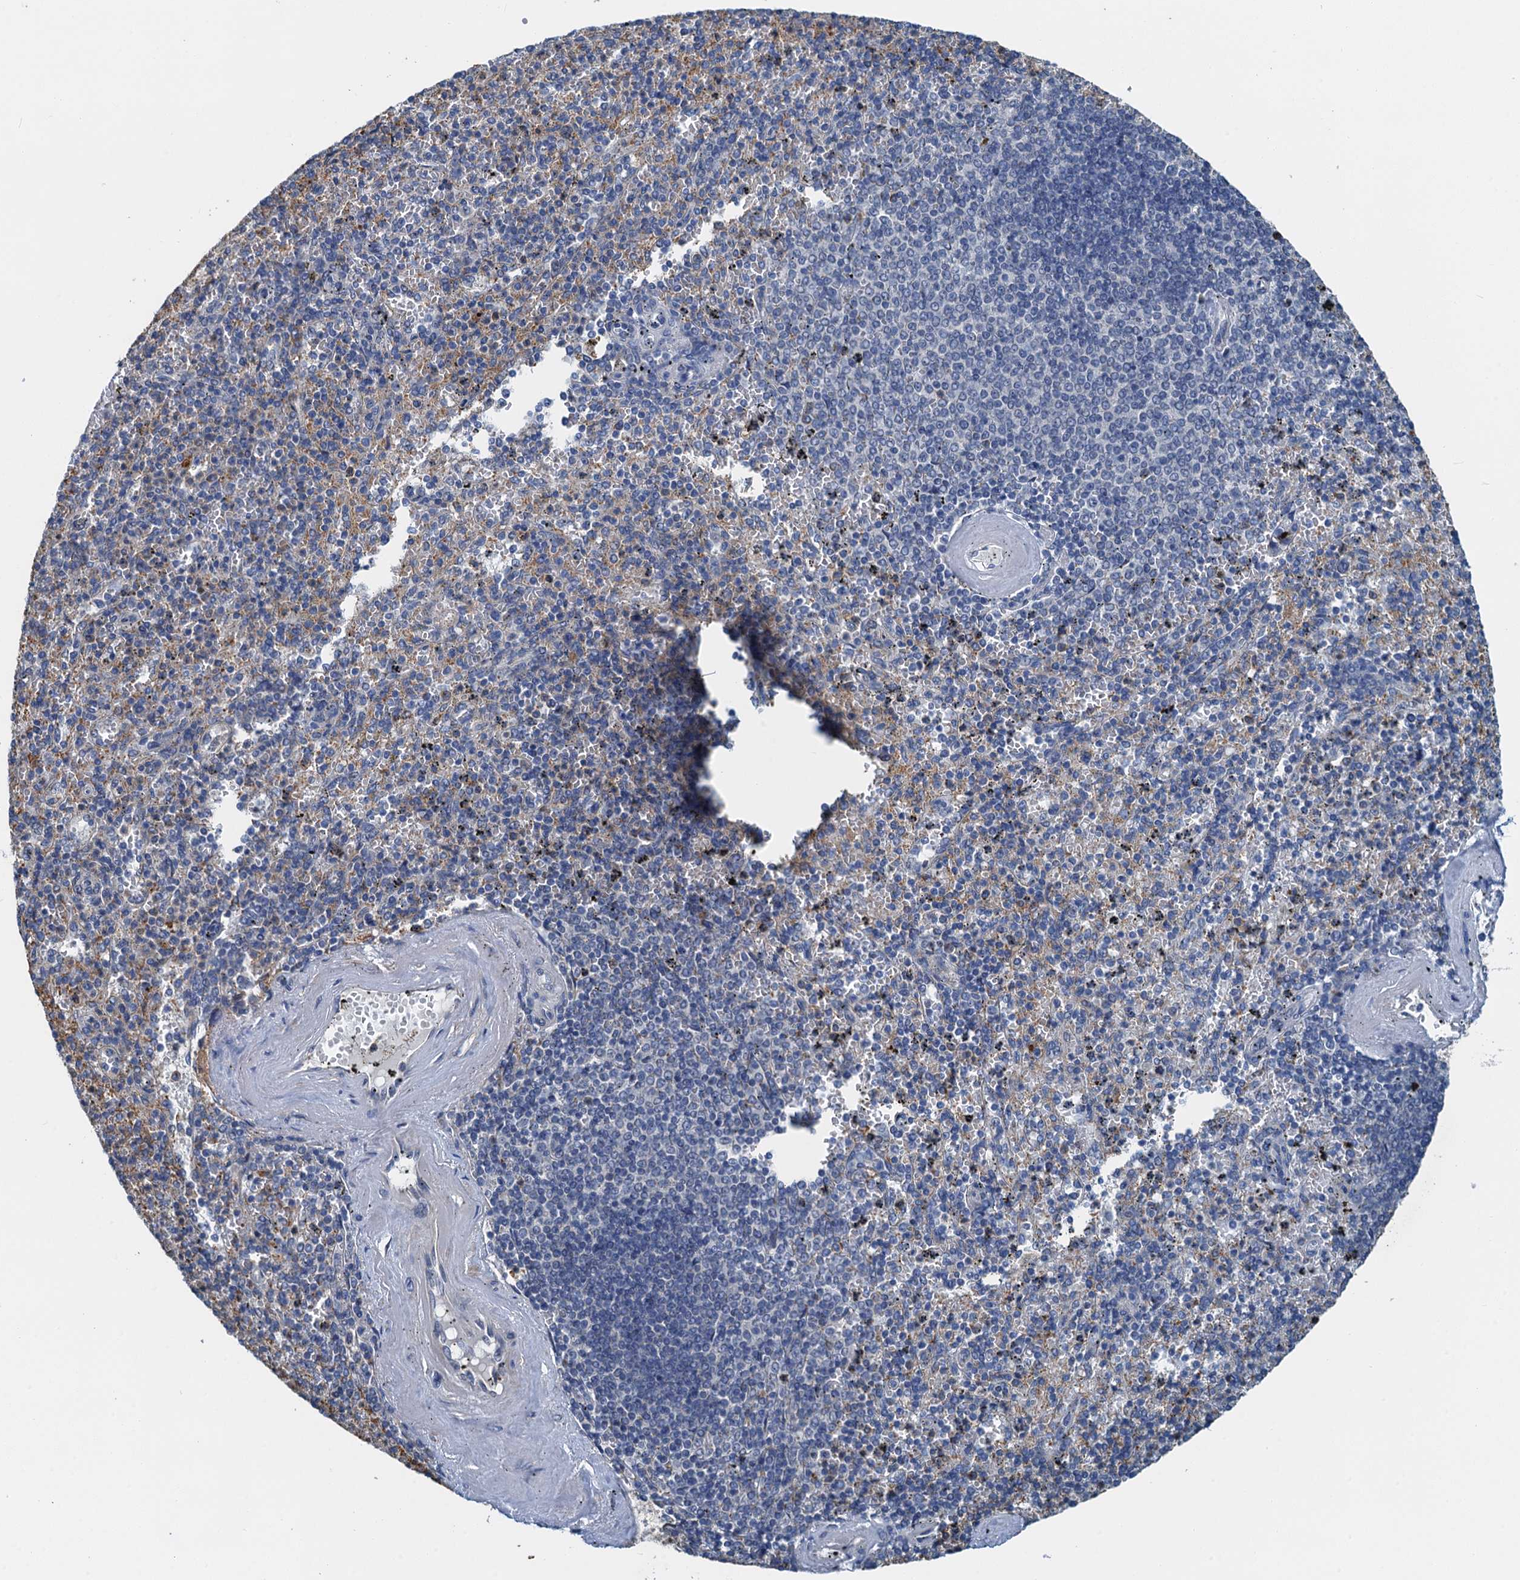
{"staining": {"intensity": "negative", "quantity": "none", "location": "none"}, "tissue": "spleen", "cell_type": "Cells in red pulp", "image_type": "normal", "snomed": [{"axis": "morphology", "description": "Normal tissue, NOS"}, {"axis": "topography", "description": "Spleen"}], "caption": "A high-resolution micrograph shows immunohistochemistry staining of unremarkable spleen, which displays no significant positivity in cells in red pulp.", "gene": "ZNF606", "patient": {"sex": "male", "age": 82}}